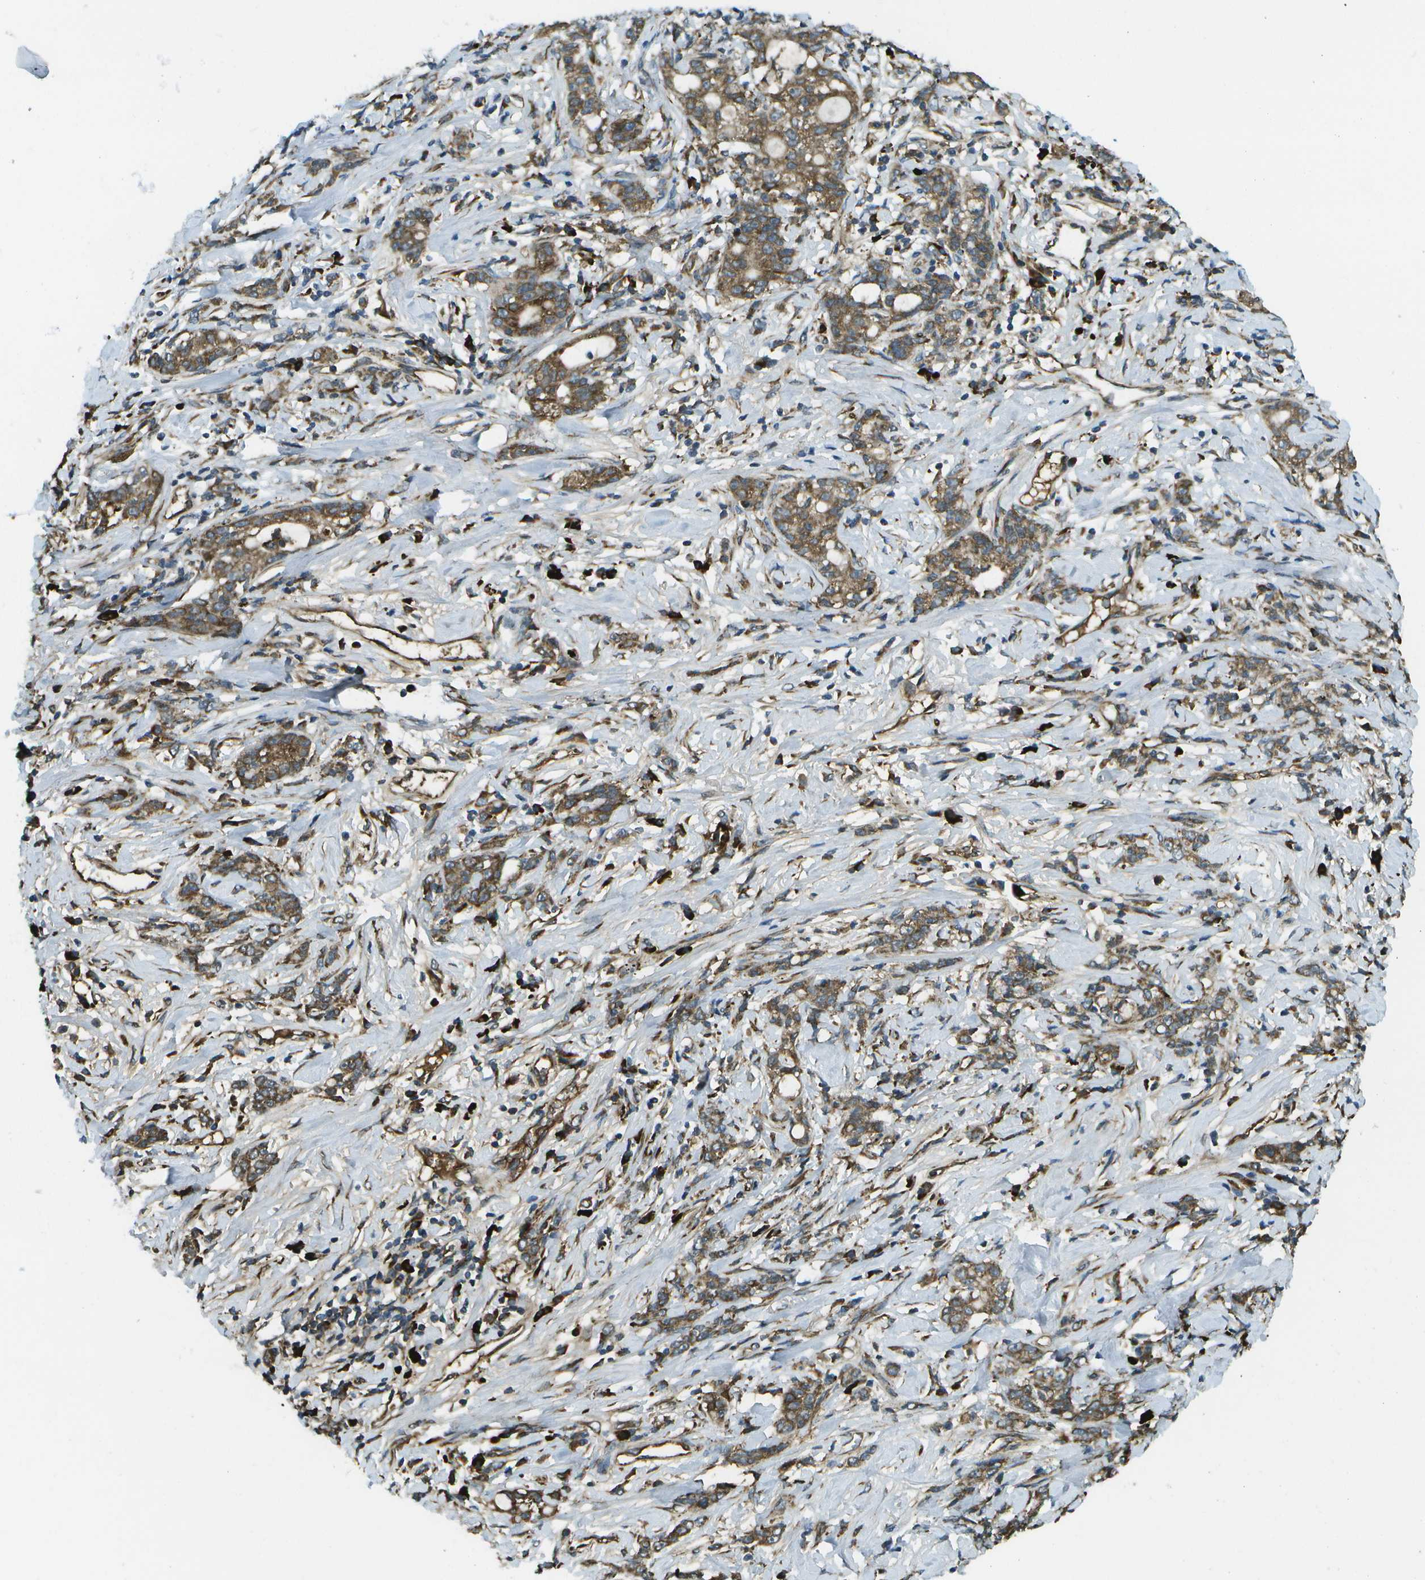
{"staining": {"intensity": "moderate", "quantity": ">75%", "location": "cytoplasmic/membranous"}, "tissue": "stomach cancer", "cell_type": "Tumor cells", "image_type": "cancer", "snomed": [{"axis": "morphology", "description": "Adenocarcinoma, NOS"}, {"axis": "topography", "description": "Stomach, lower"}], "caption": "Stomach cancer tissue displays moderate cytoplasmic/membranous staining in about >75% of tumor cells", "gene": "USP30", "patient": {"sex": "male", "age": 88}}